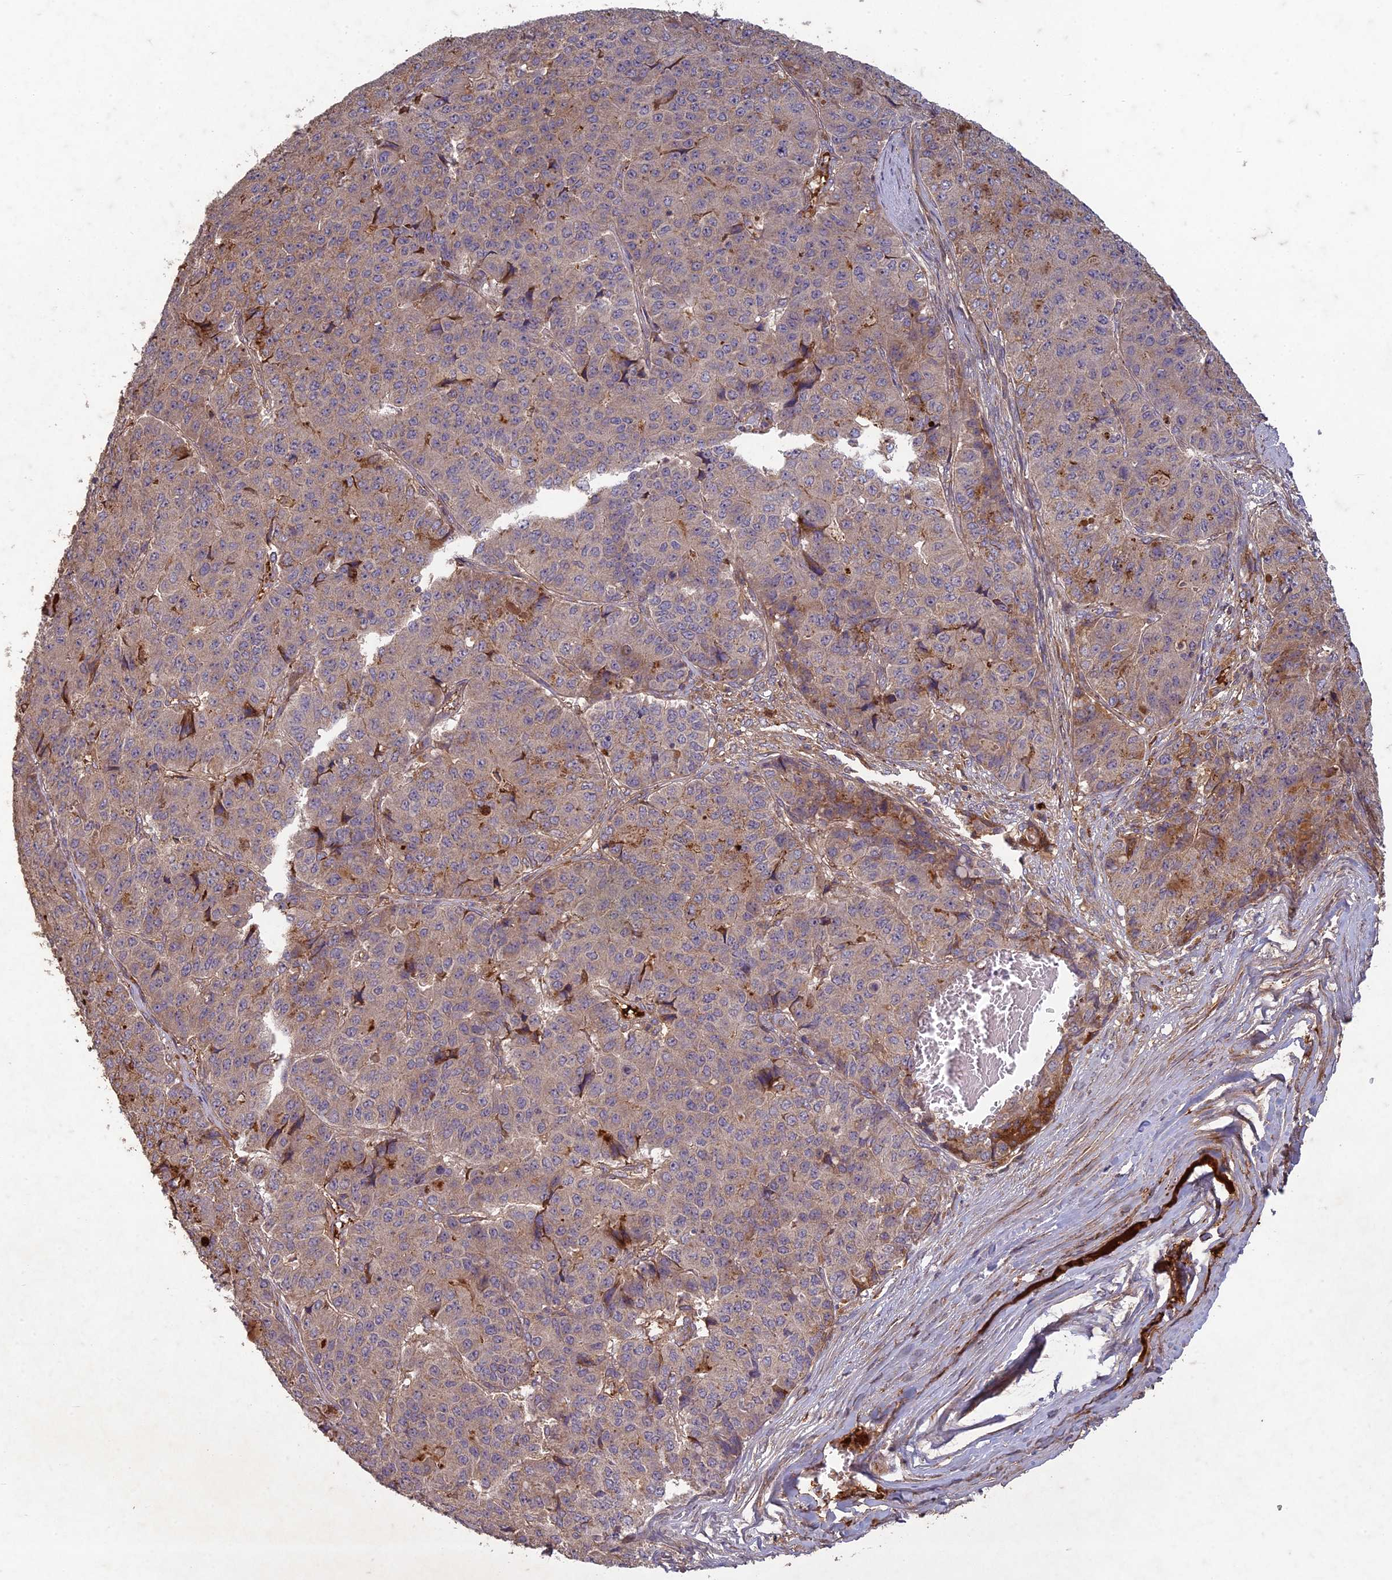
{"staining": {"intensity": "weak", "quantity": ">75%", "location": "cytoplasmic/membranous"}, "tissue": "pancreatic cancer", "cell_type": "Tumor cells", "image_type": "cancer", "snomed": [{"axis": "morphology", "description": "Adenocarcinoma, NOS"}, {"axis": "topography", "description": "Pancreas"}], "caption": "High-magnification brightfield microscopy of pancreatic adenocarcinoma stained with DAB (3,3'-diaminobenzidine) (brown) and counterstained with hematoxylin (blue). tumor cells exhibit weak cytoplasmic/membranous staining is identified in about>75% of cells. (DAB IHC with brightfield microscopy, high magnification).", "gene": "TCF25", "patient": {"sex": "male", "age": 50}}